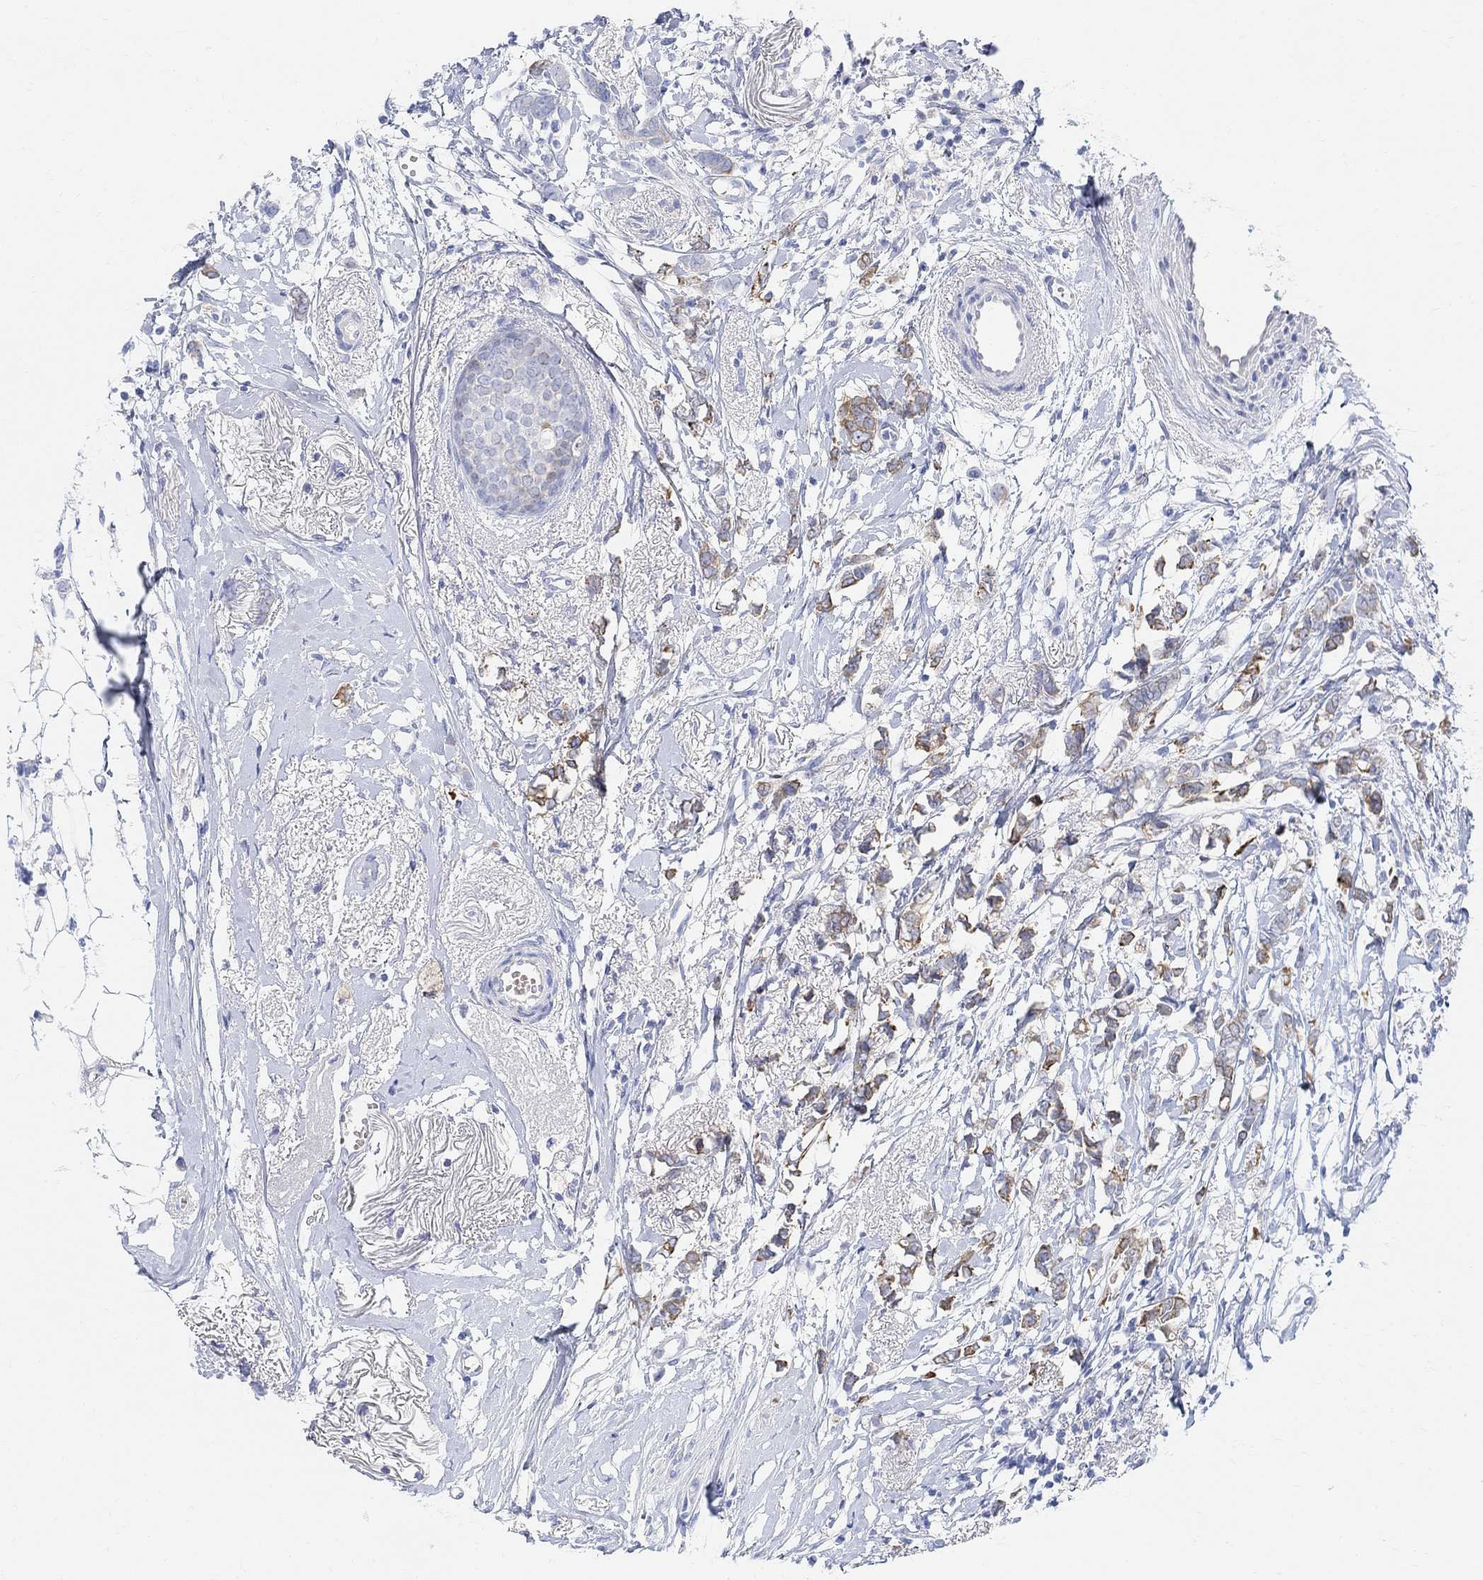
{"staining": {"intensity": "moderate", "quantity": "<25%", "location": "cytoplasmic/membranous"}, "tissue": "breast cancer", "cell_type": "Tumor cells", "image_type": "cancer", "snomed": [{"axis": "morphology", "description": "Duct carcinoma"}, {"axis": "topography", "description": "Breast"}], "caption": "Approximately <25% of tumor cells in breast intraductal carcinoma exhibit moderate cytoplasmic/membranous protein expression as visualized by brown immunohistochemical staining.", "gene": "RETNLB", "patient": {"sex": "female", "age": 40}}